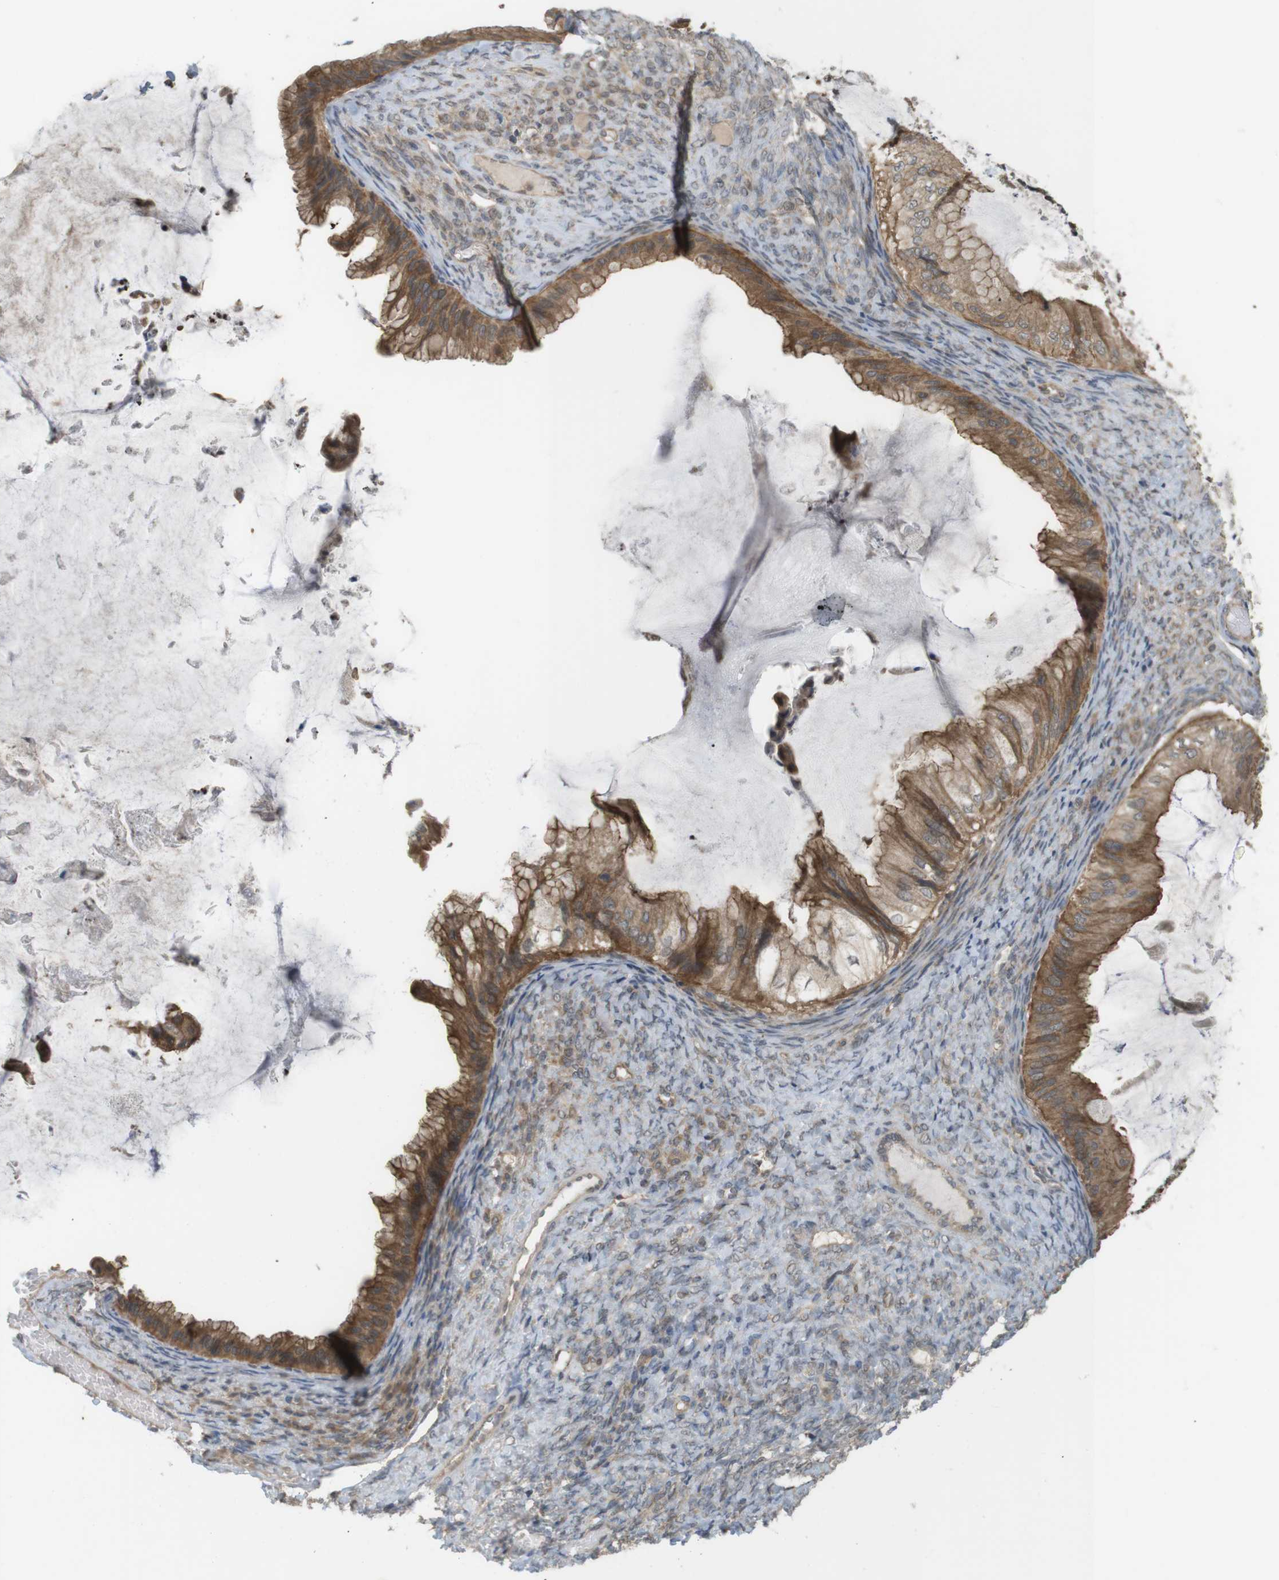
{"staining": {"intensity": "strong", "quantity": ">75%", "location": "cytoplasmic/membranous"}, "tissue": "ovarian cancer", "cell_type": "Tumor cells", "image_type": "cancer", "snomed": [{"axis": "morphology", "description": "Cystadenocarcinoma, mucinous, NOS"}, {"axis": "topography", "description": "Ovary"}], "caption": "Protein staining of mucinous cystadenocarcinoma (ovarian) tissue demonstrates strong cytoplasmic/membranous positivity in approximately >75% of tumor cells. Using DAB (brown) and hematoxylin (blue) stains, captured at high magnification using brightfield microscopy.", "gene": "RNF130", "patient": {"sex": "female", "age": 61}}